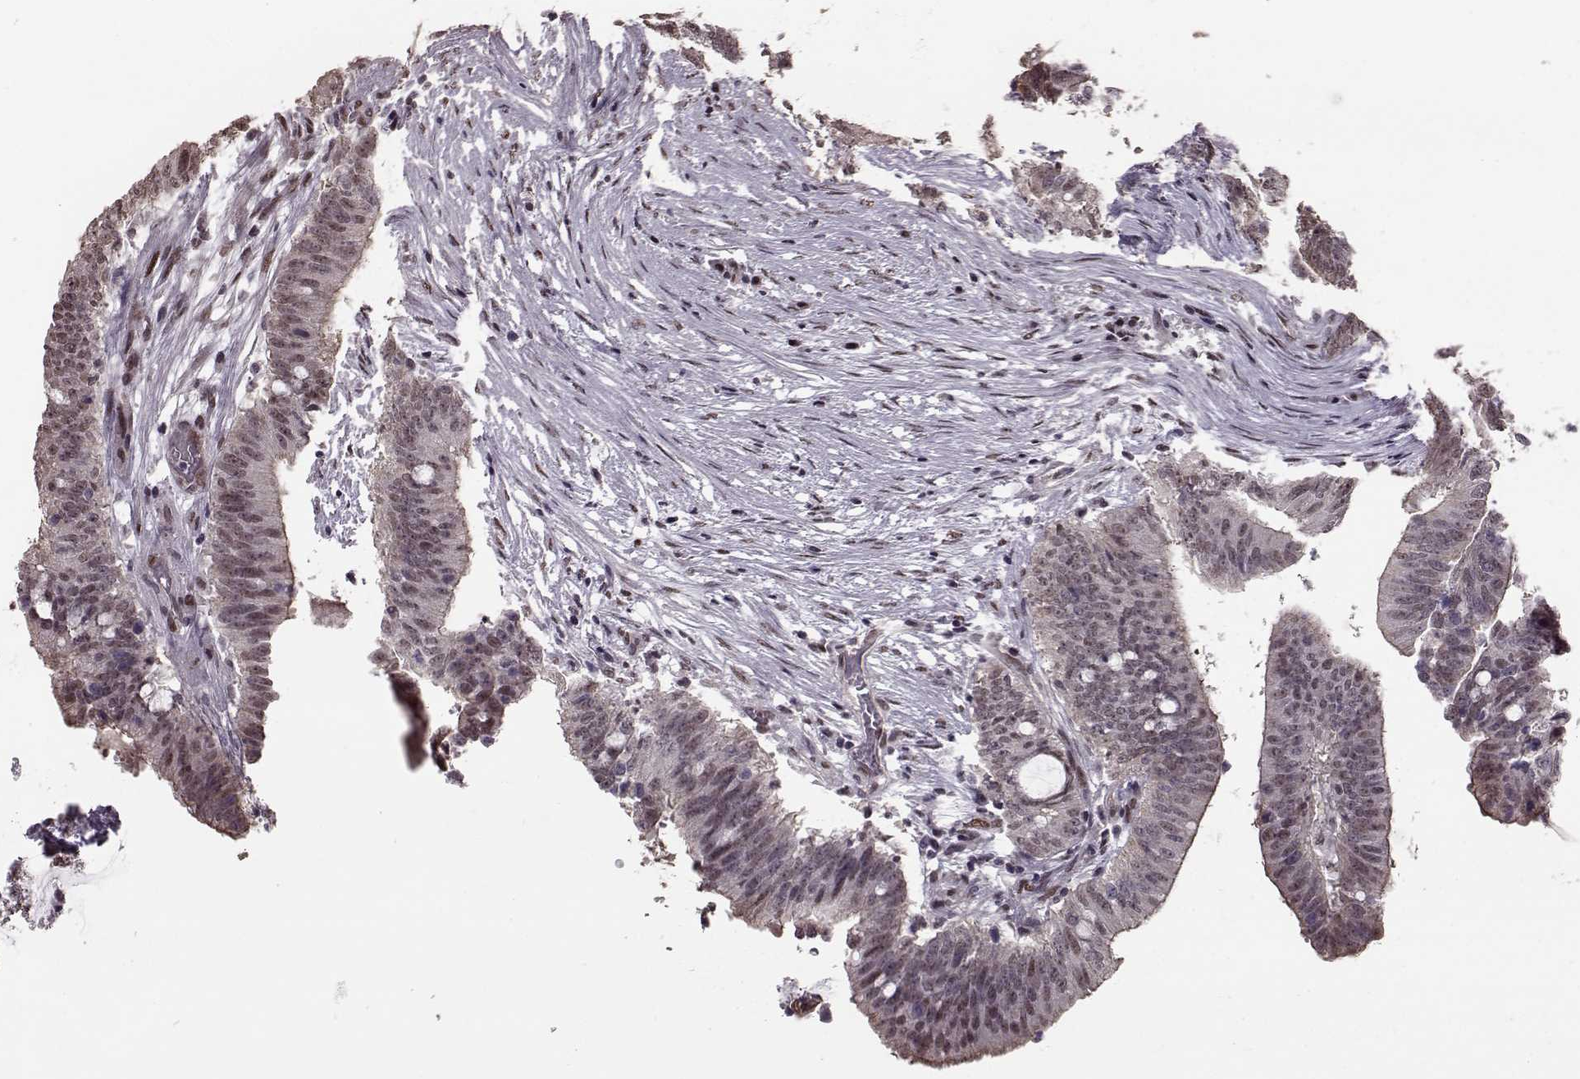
{"staining": {"intensity": "weak", "quantity": "25%-75%", "location": "nuclear"}, "tissue": "colorectal cancer", "cell_type": "Tumor cells", "image_type": "cancer", "snomed": [{"axis": "morphology", "description": "Adenocarcinoma, NOS"}, {"axis": "topography", "description": "Colon"}], "caption": "There is low levels of weak nuclear staining in tumor cells of adenocarcinoma (colorectal), as demonstrated by immunohistochemical staining (brown color).", "gene": "FTO", "patient": {"sex": "female", "age": 43}}